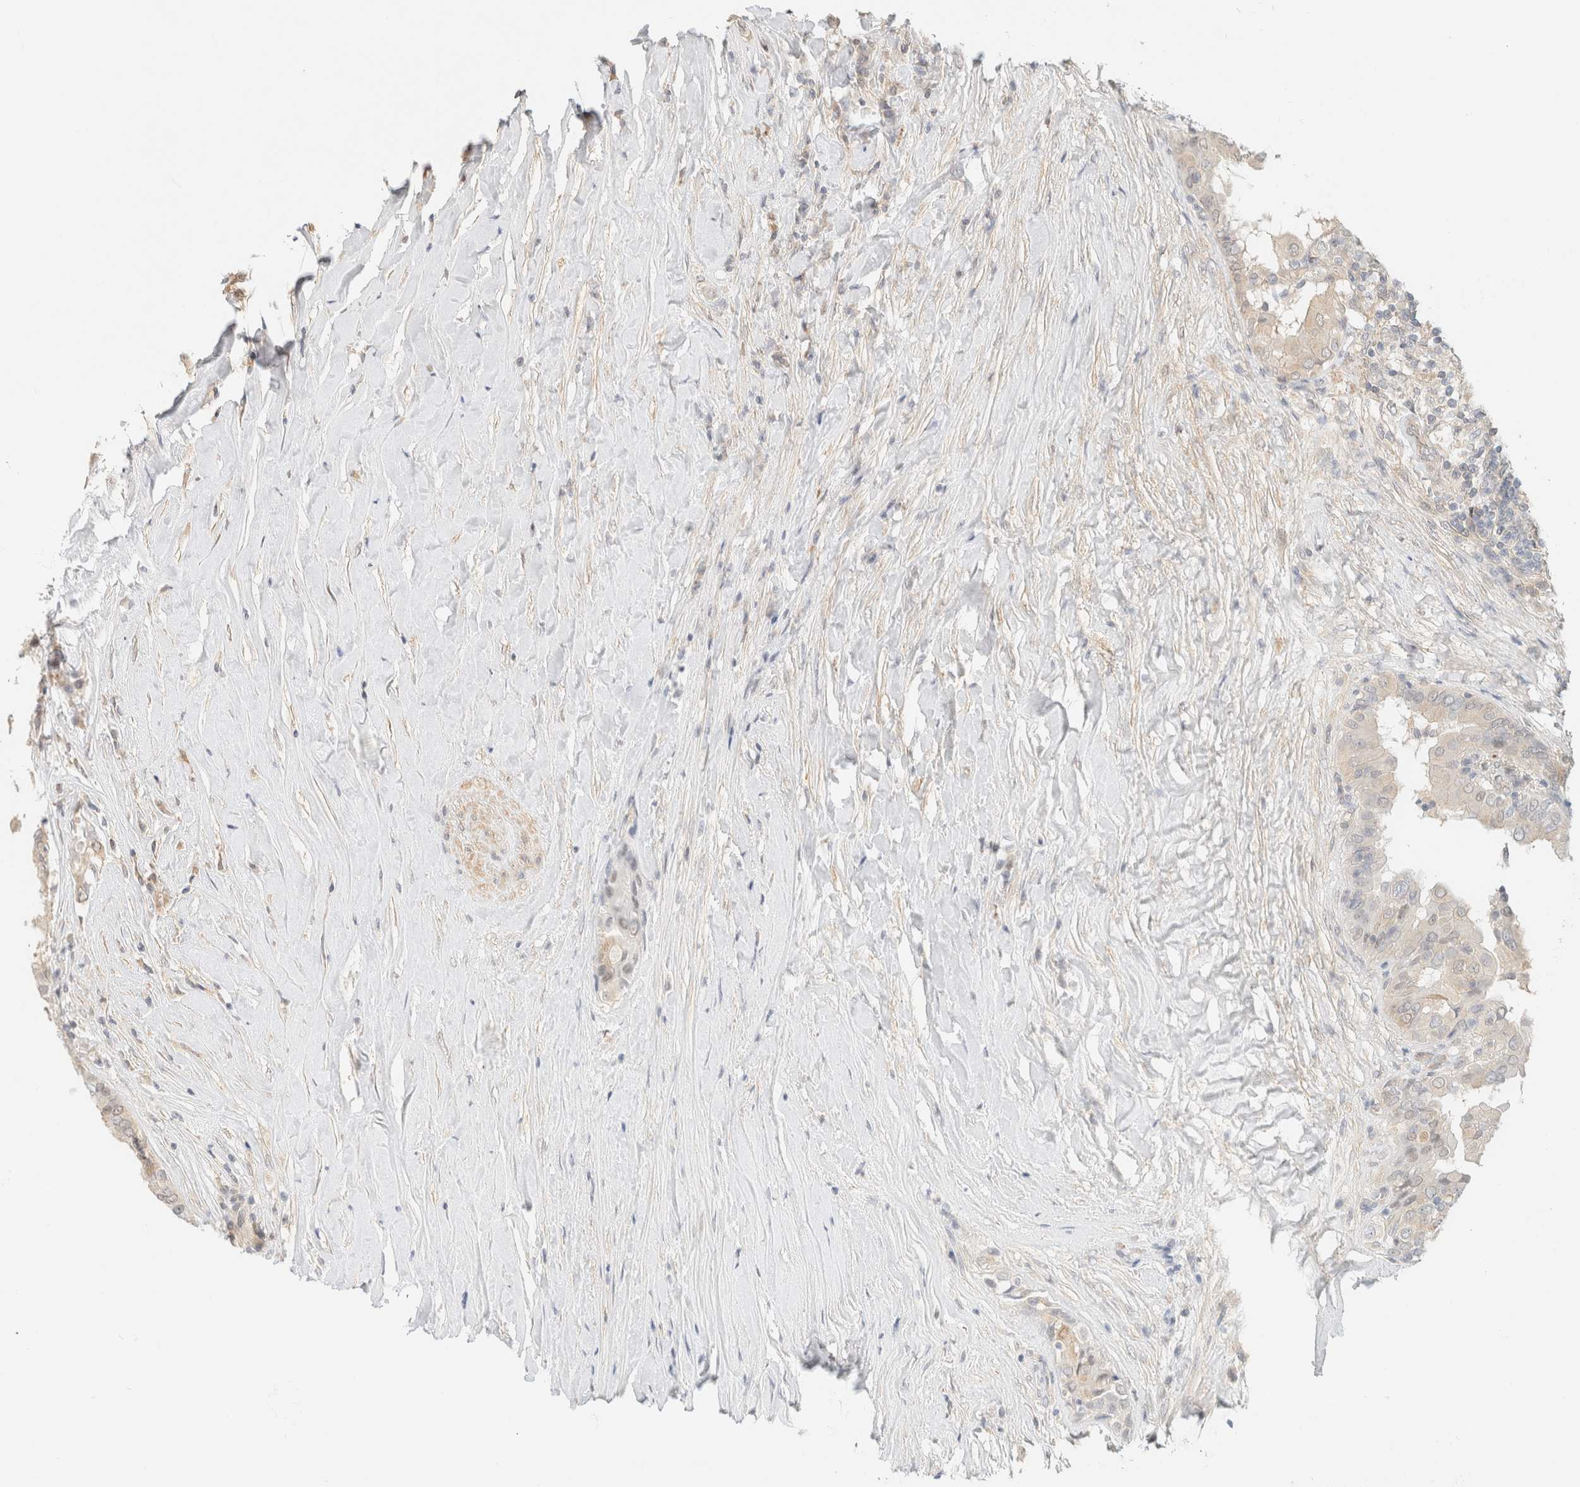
{"staining": {"intensity": "negative", "quantity": "none", "location": "none"}, "tissue": "thyroid cancer", "cell_type": "Tumor cells", "image_type": "cancer", "snomed": [{"axis": "morphology", "description": "Papillary adenocarcinoma, NOS"}, {"axis": "topography", "description": "Thyroid gland"}], "caption": "High power microscopy micrograph of an immunohistochemistry (IHC) photomicrograph of papillary adenocarcinoma (thyroid), revealing no significant staining in tumor cells. Brightfield microscopy of immunohistochemistry (IHC) stained with DAB (brown) and hematoxylin (blue), captured at high magnification.", "gene": "GPI", "patient": {"sex": "male", "age": 33}}